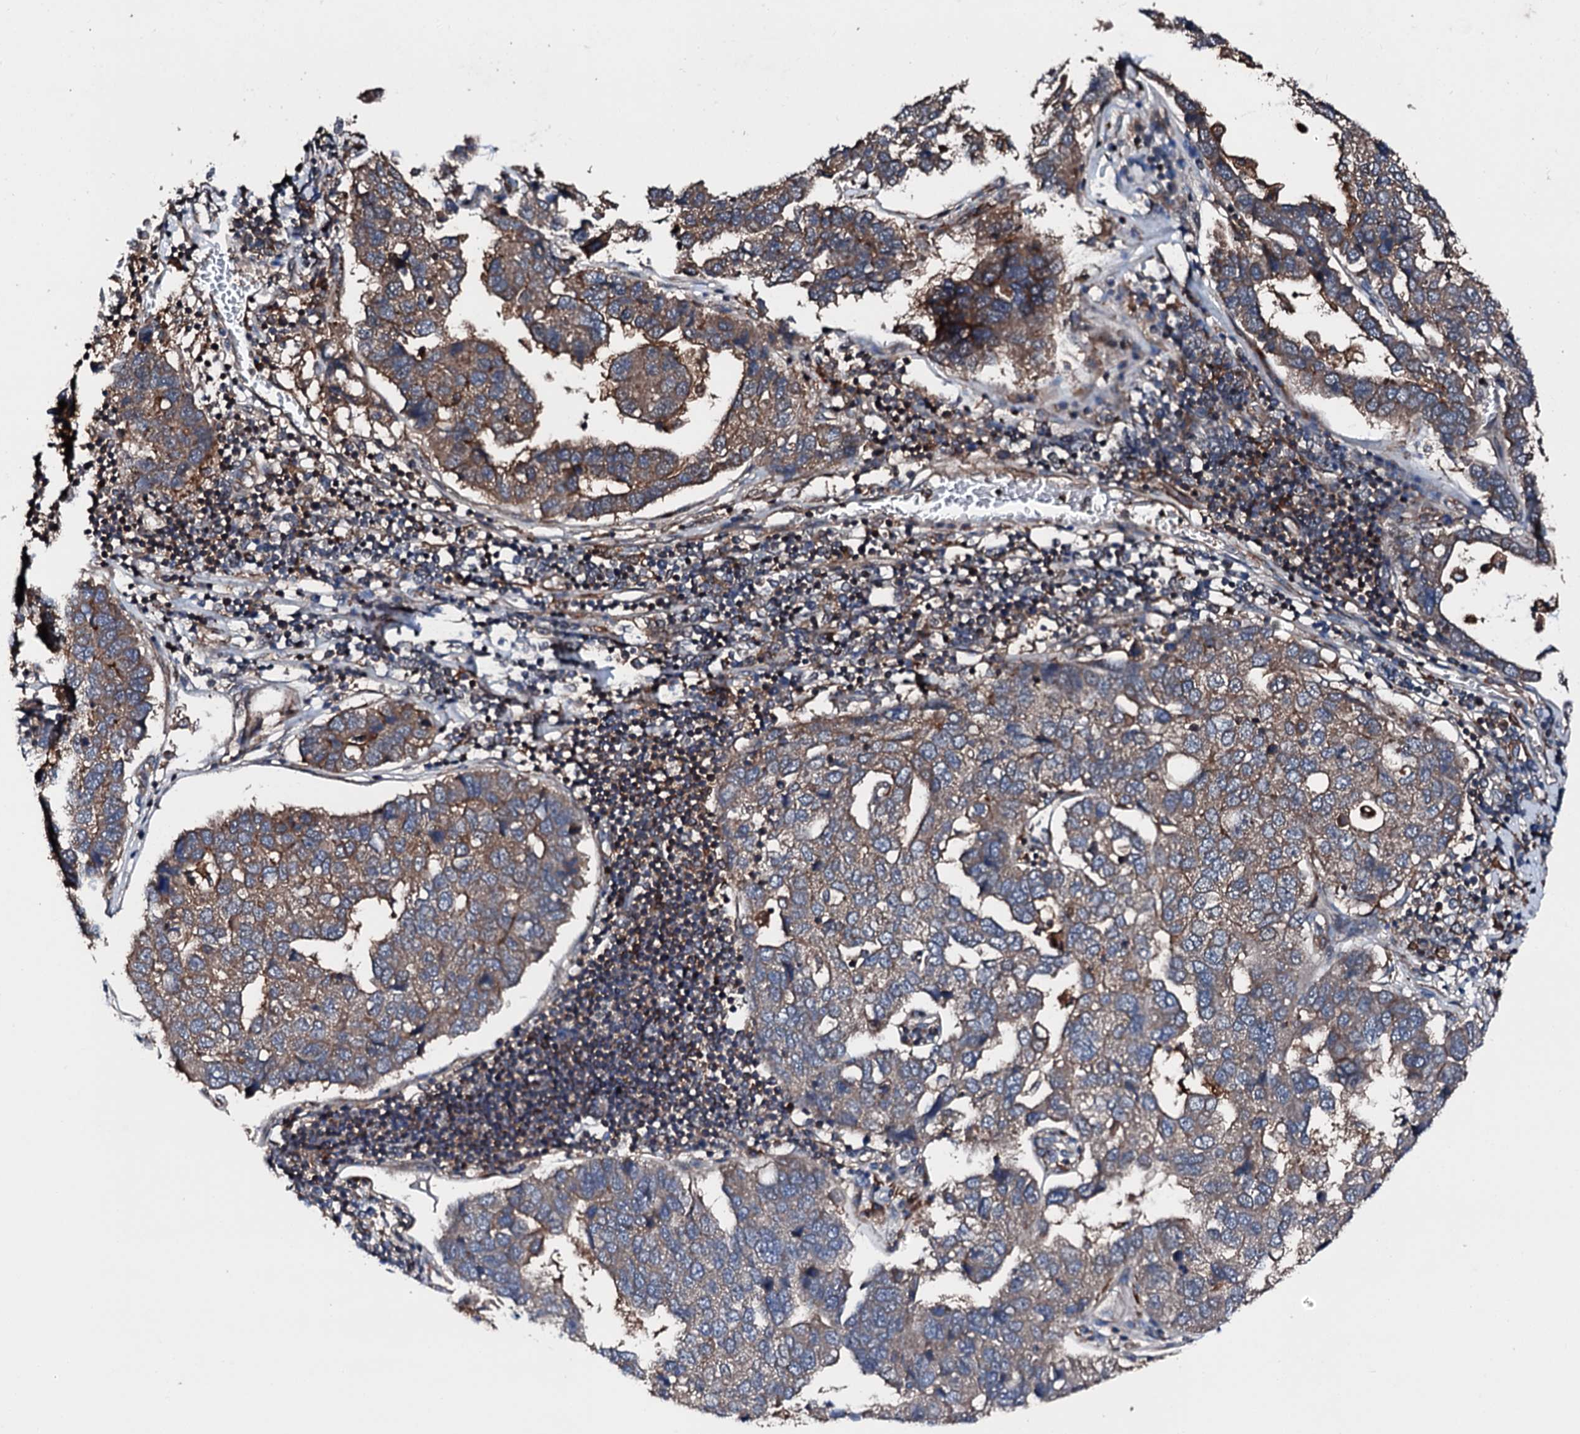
{"staining": {"intensity": "moderate", "quantity": "25%-75%", "location": "cytoplasmic/membranous"}, "tissue": "pancreatic cancer", "cell_type": "Tumor cells", "image_type": "cancer", "snomed": [{"axis": "morphology", "description": "Adenocarcinoma, NOS"}, {"axis": "topography", "description": "Pancreas"}], "caption": "About 25%-75% of tumor cells in pancreatic adenocarcinoma demonstrate moderate cytoplasmic/membranous protein expression as visualized by brown immunohistochemical staining.", "gene": "FGD4", "patient": {"sex": "female", "age": 61}}